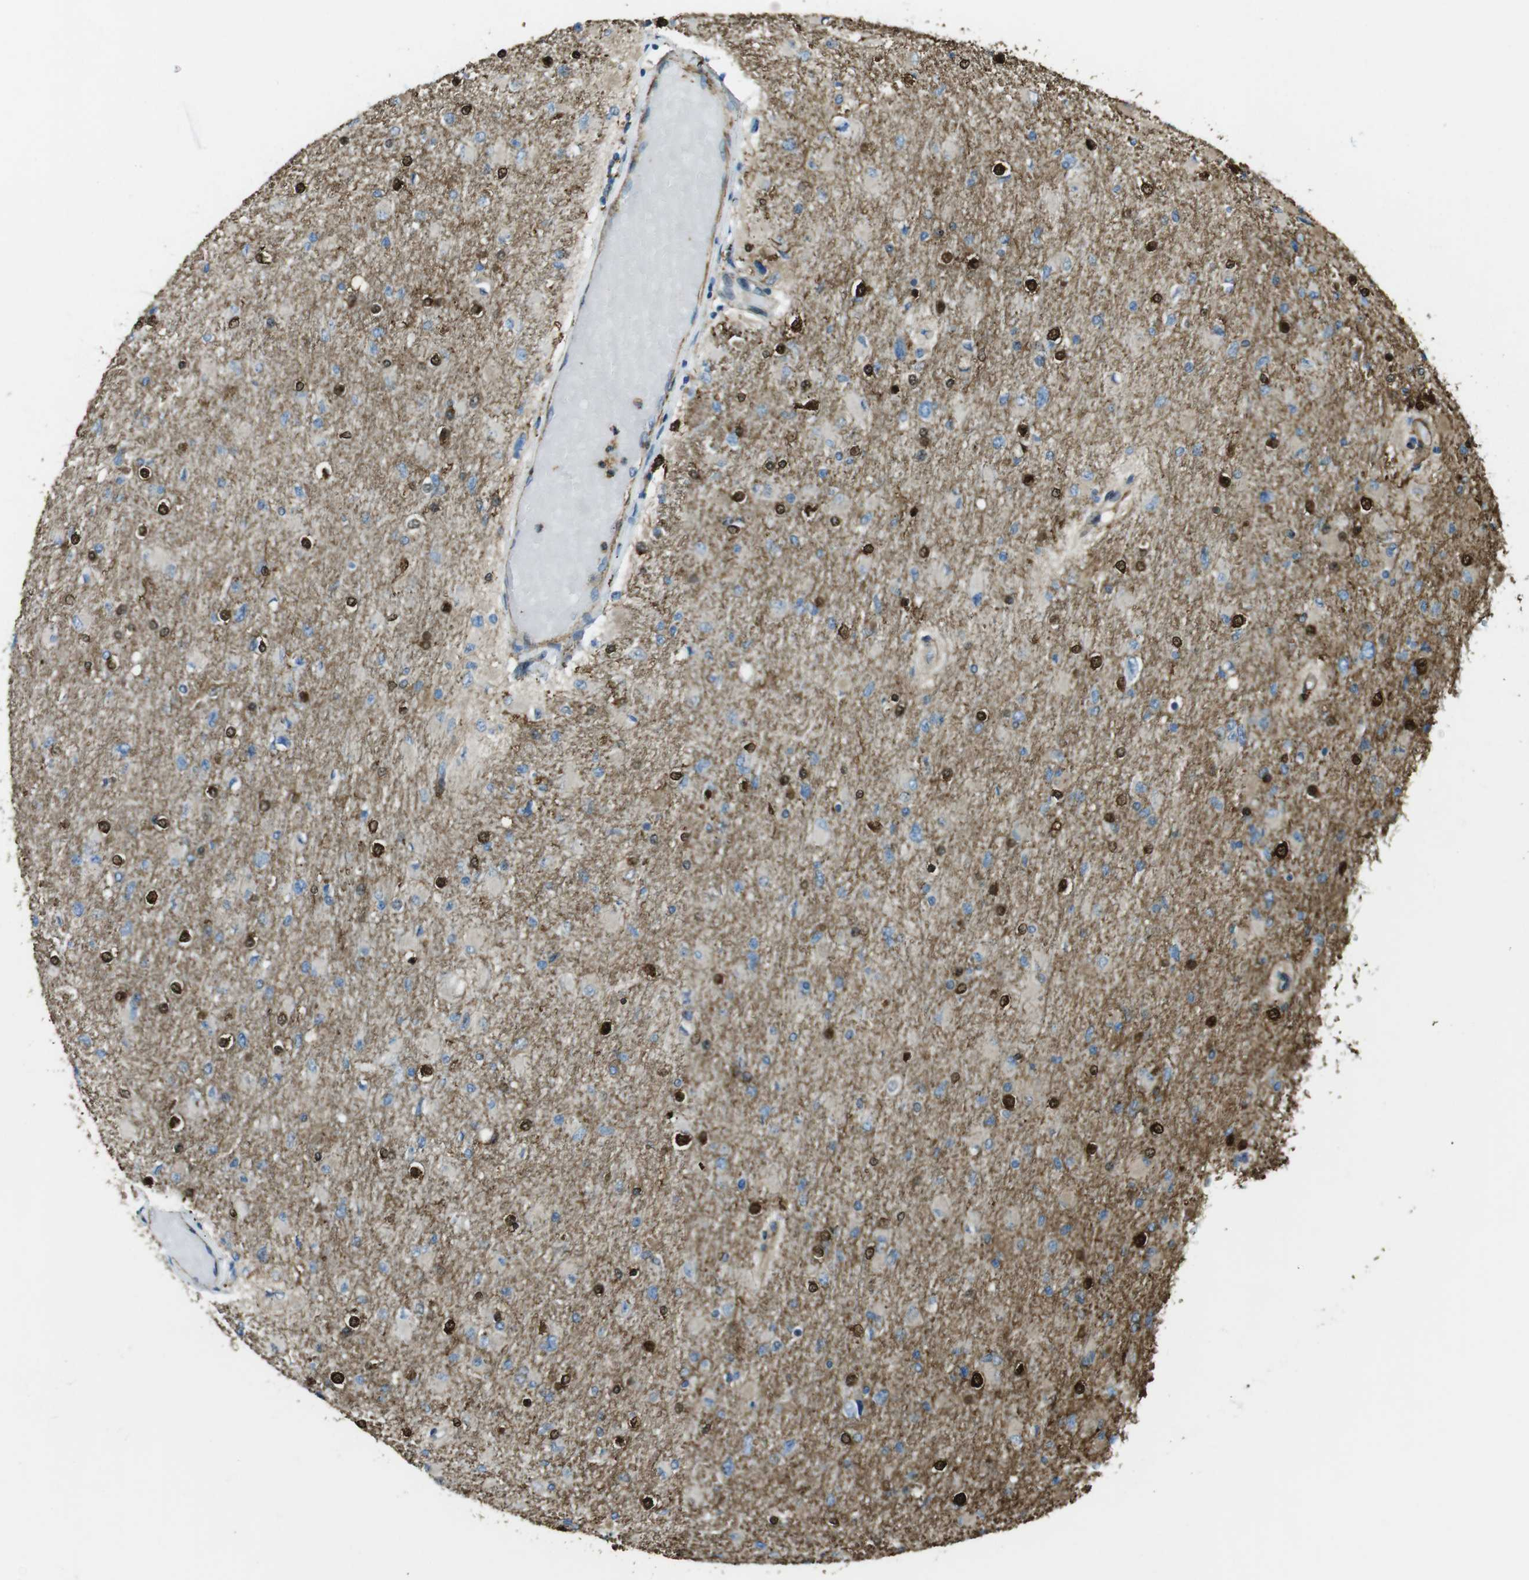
{"staining": {"intensity": "strong", "quantity": "<25%", "location": "nuclear"}, "tissue": "glioma", "cell_type": "Tumor cells", "image_type": "cancer", "snomed": [{"axis": "morphology", "description": "Glioma, malignant, High grade"}, {"axis": "topography", "description": "Cerebral cortex"}], "caption": "An IHC micrograph of tumor tissue is shown. Protein staining in brown highlights strong nuclear positivity in malignant glioma (high-grade) within tumor cells.", "gene": "SFT2D1", "patient": {"sex": "female", "age": 36}}